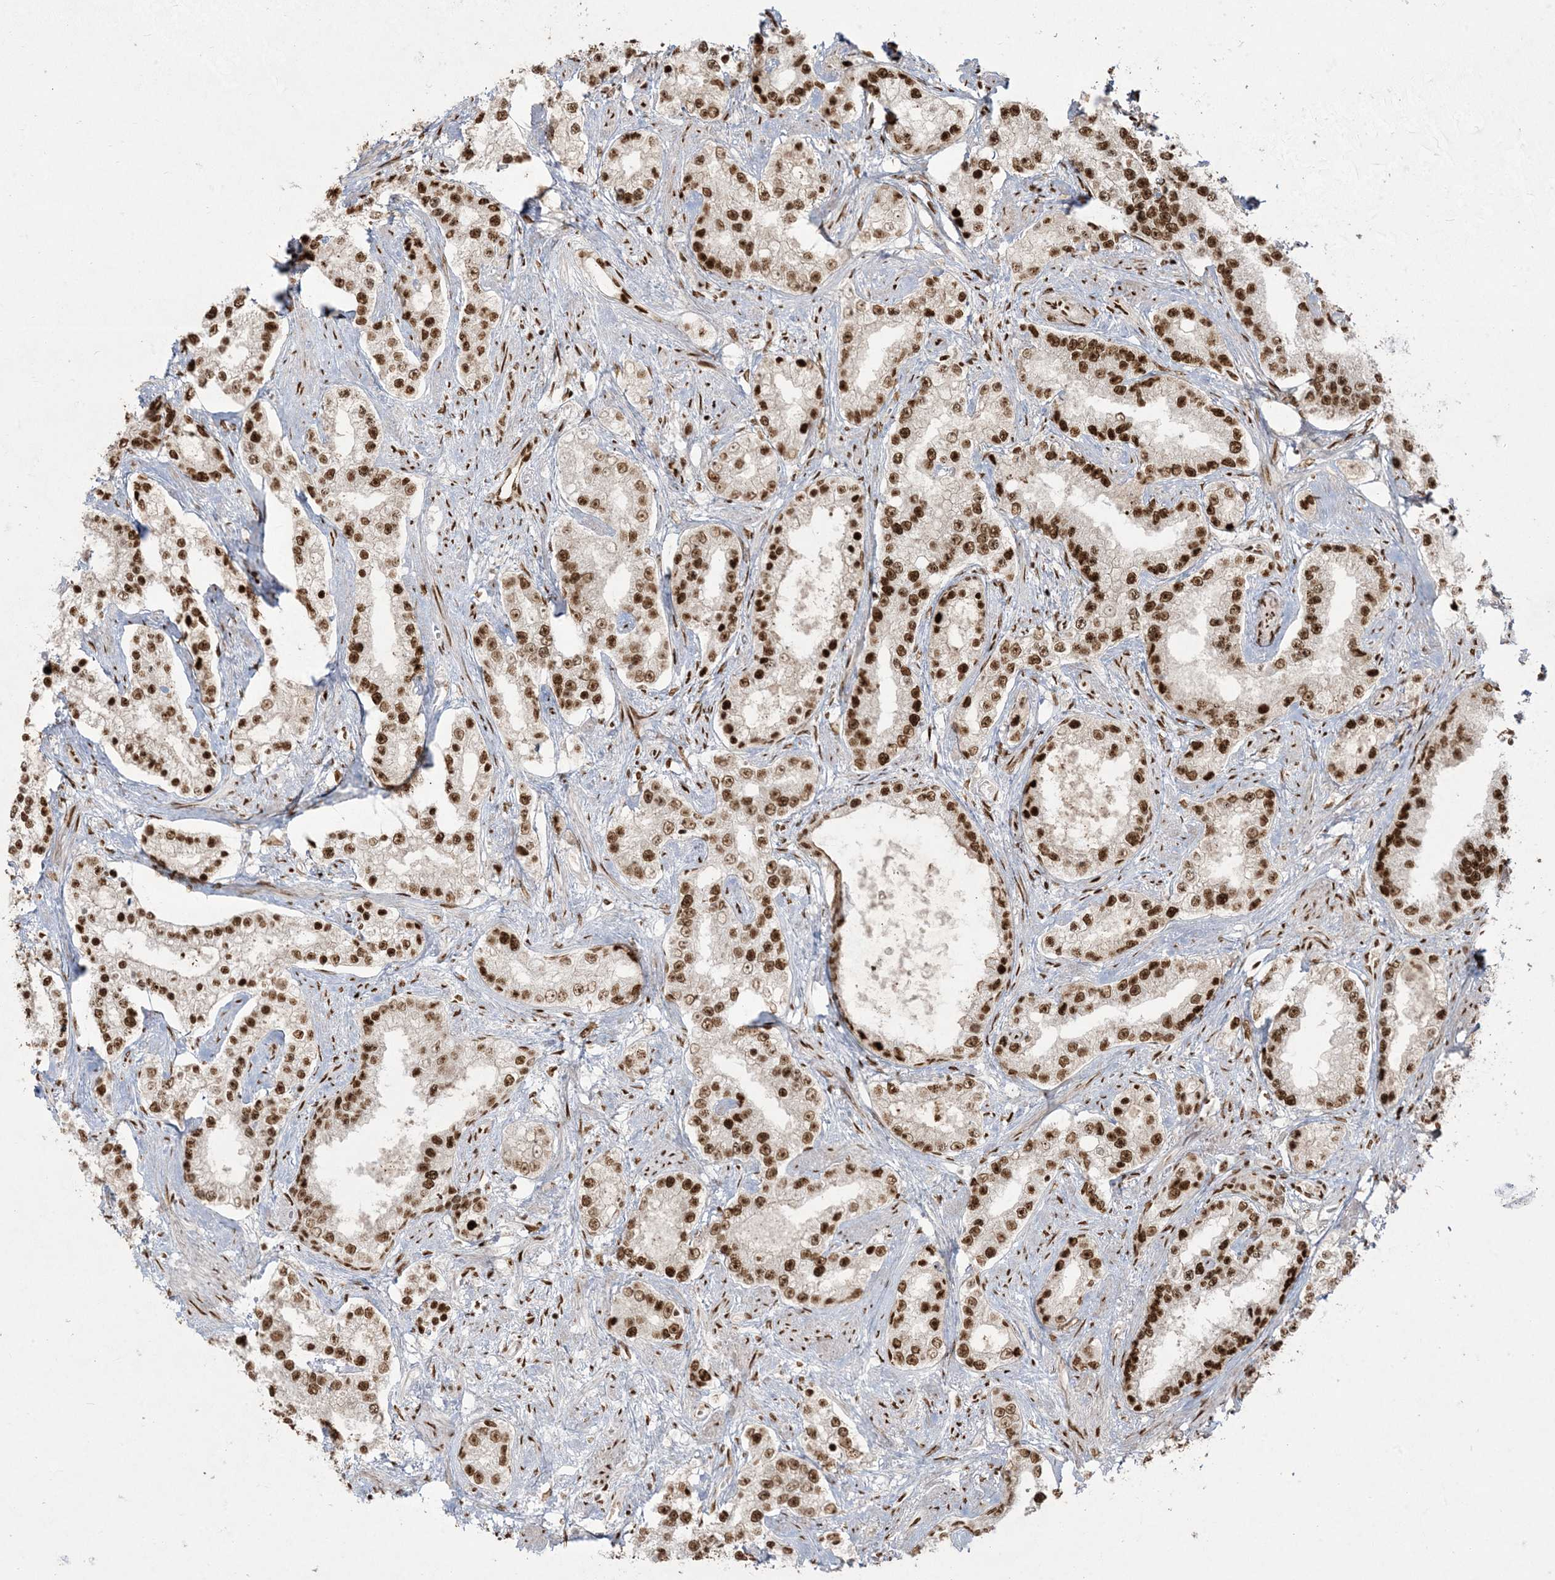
{"staining": {"intensity": "strong", "quantity": ">75%", "location": "nuclear"}, "tissue": "prostate cancer", "cell_type": "Tumor cells", "image_type": "cancer", "snomed": [{"axis": "morphology", "description": "Normal tissue, NOS"}, {"axis": "morphology", "description": "Adenocarcinoma, High grade"}, {"axis": "topography", "description": "Prostate"}], "caption": "Tumor cells reveal high levels of strong nuclear staining in approximately >75% of cells in human prostate cancer.", "gene": "RBM10", "patient": {"sex": "male", "age": 83}}